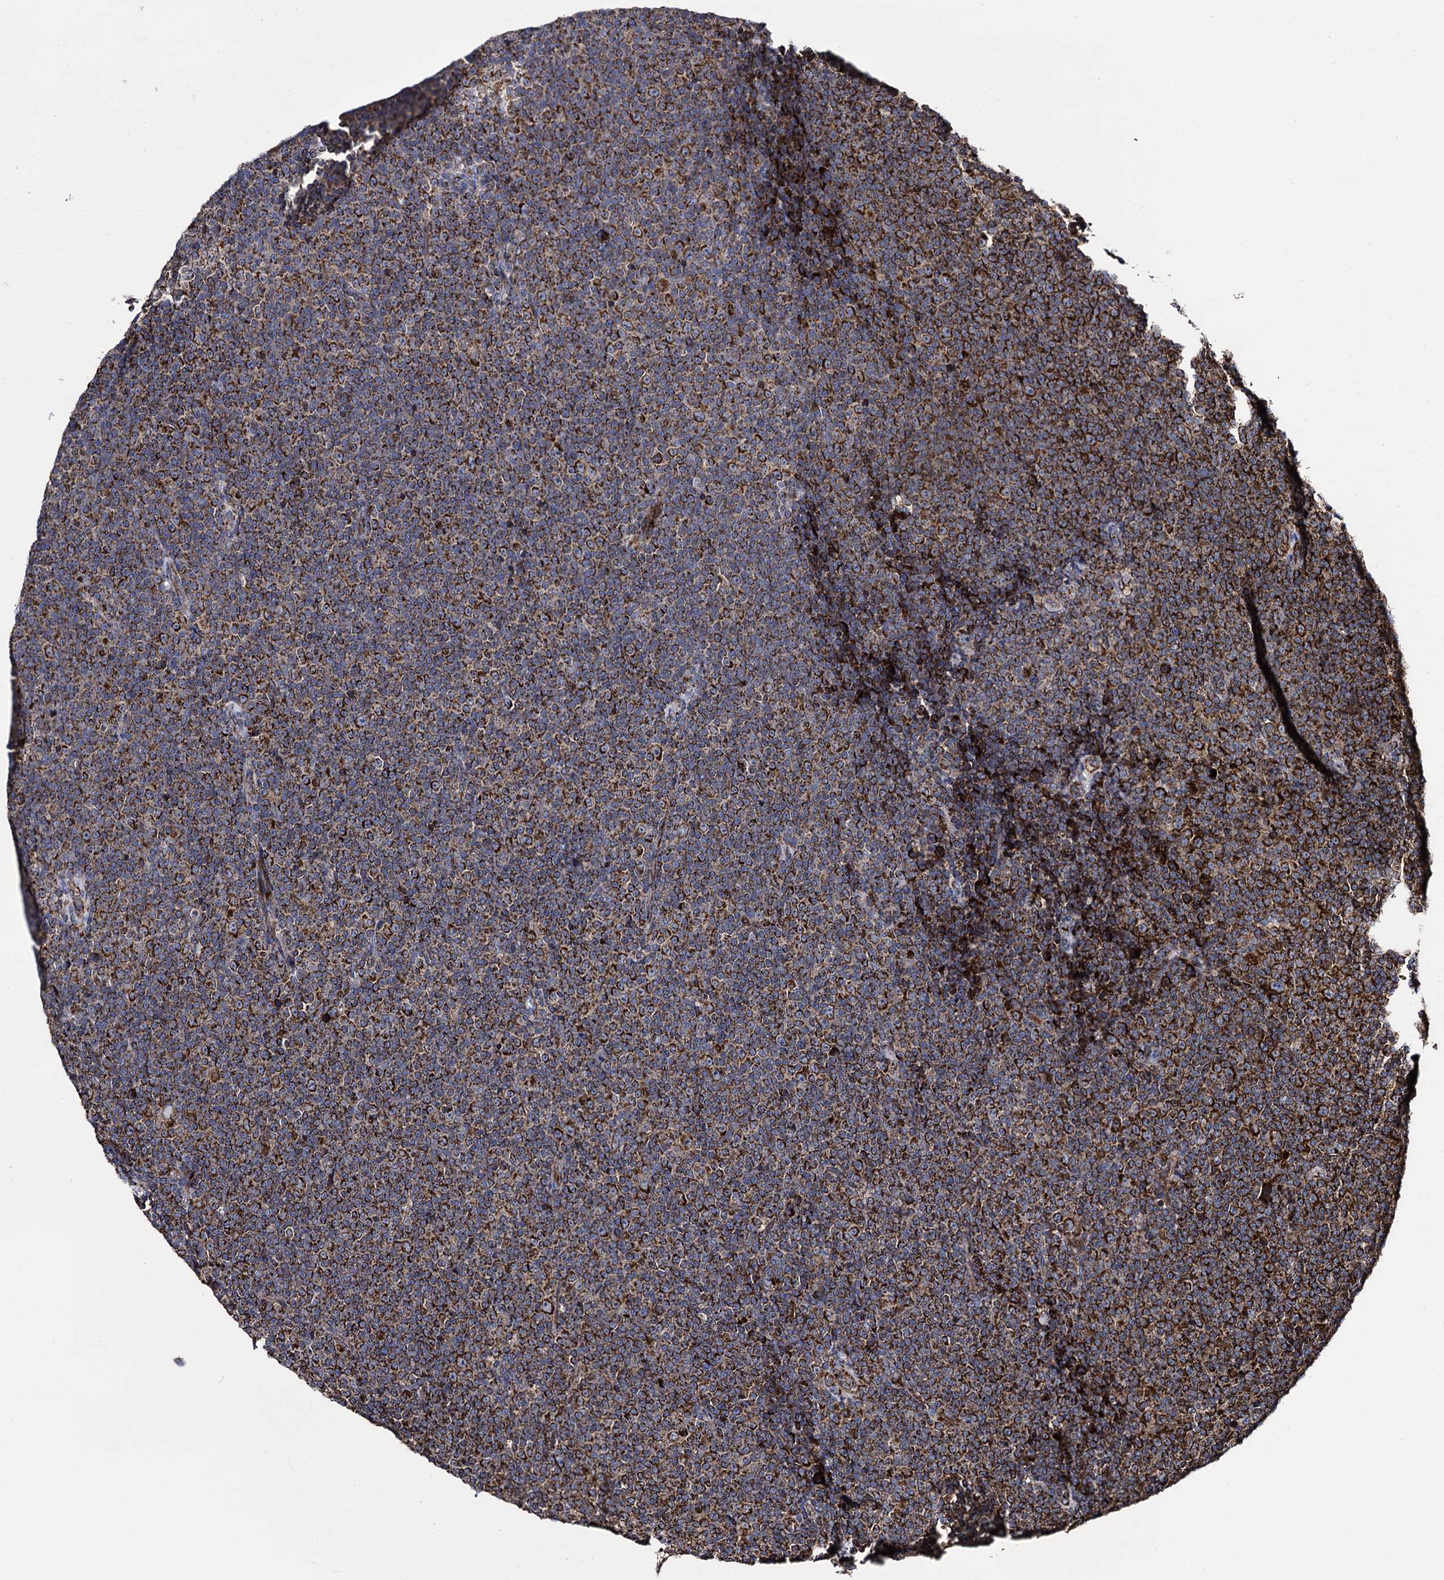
{"staining": {"intensity": "strong", "quantity": ">75%", "location": "cytoplasmic/membranous"}, "tissue": "lymphoma", "cell_type": "Tumor cells", "image_type": "cancer", "snomed": [{"axis": "morphology", "description": "Malignant lymphoma, non-Hodgkin's type, Low grade"}, {"axis": "topography", "description": "Lymph node"}], "caption": "The image exhibits staining of lymphoma, revealing strong cytoplasmic/membranous protein expression (brown color) within tumor cells. The staining was performed using DAB (3,3'-diaminobenzidine) to visualize the protein expression in brown, while the nuclei were stained in blue with hematoxylin (Magnification: 20x).", "gene": "IQCH", "patient": {"sex": "female", "age": 67}}